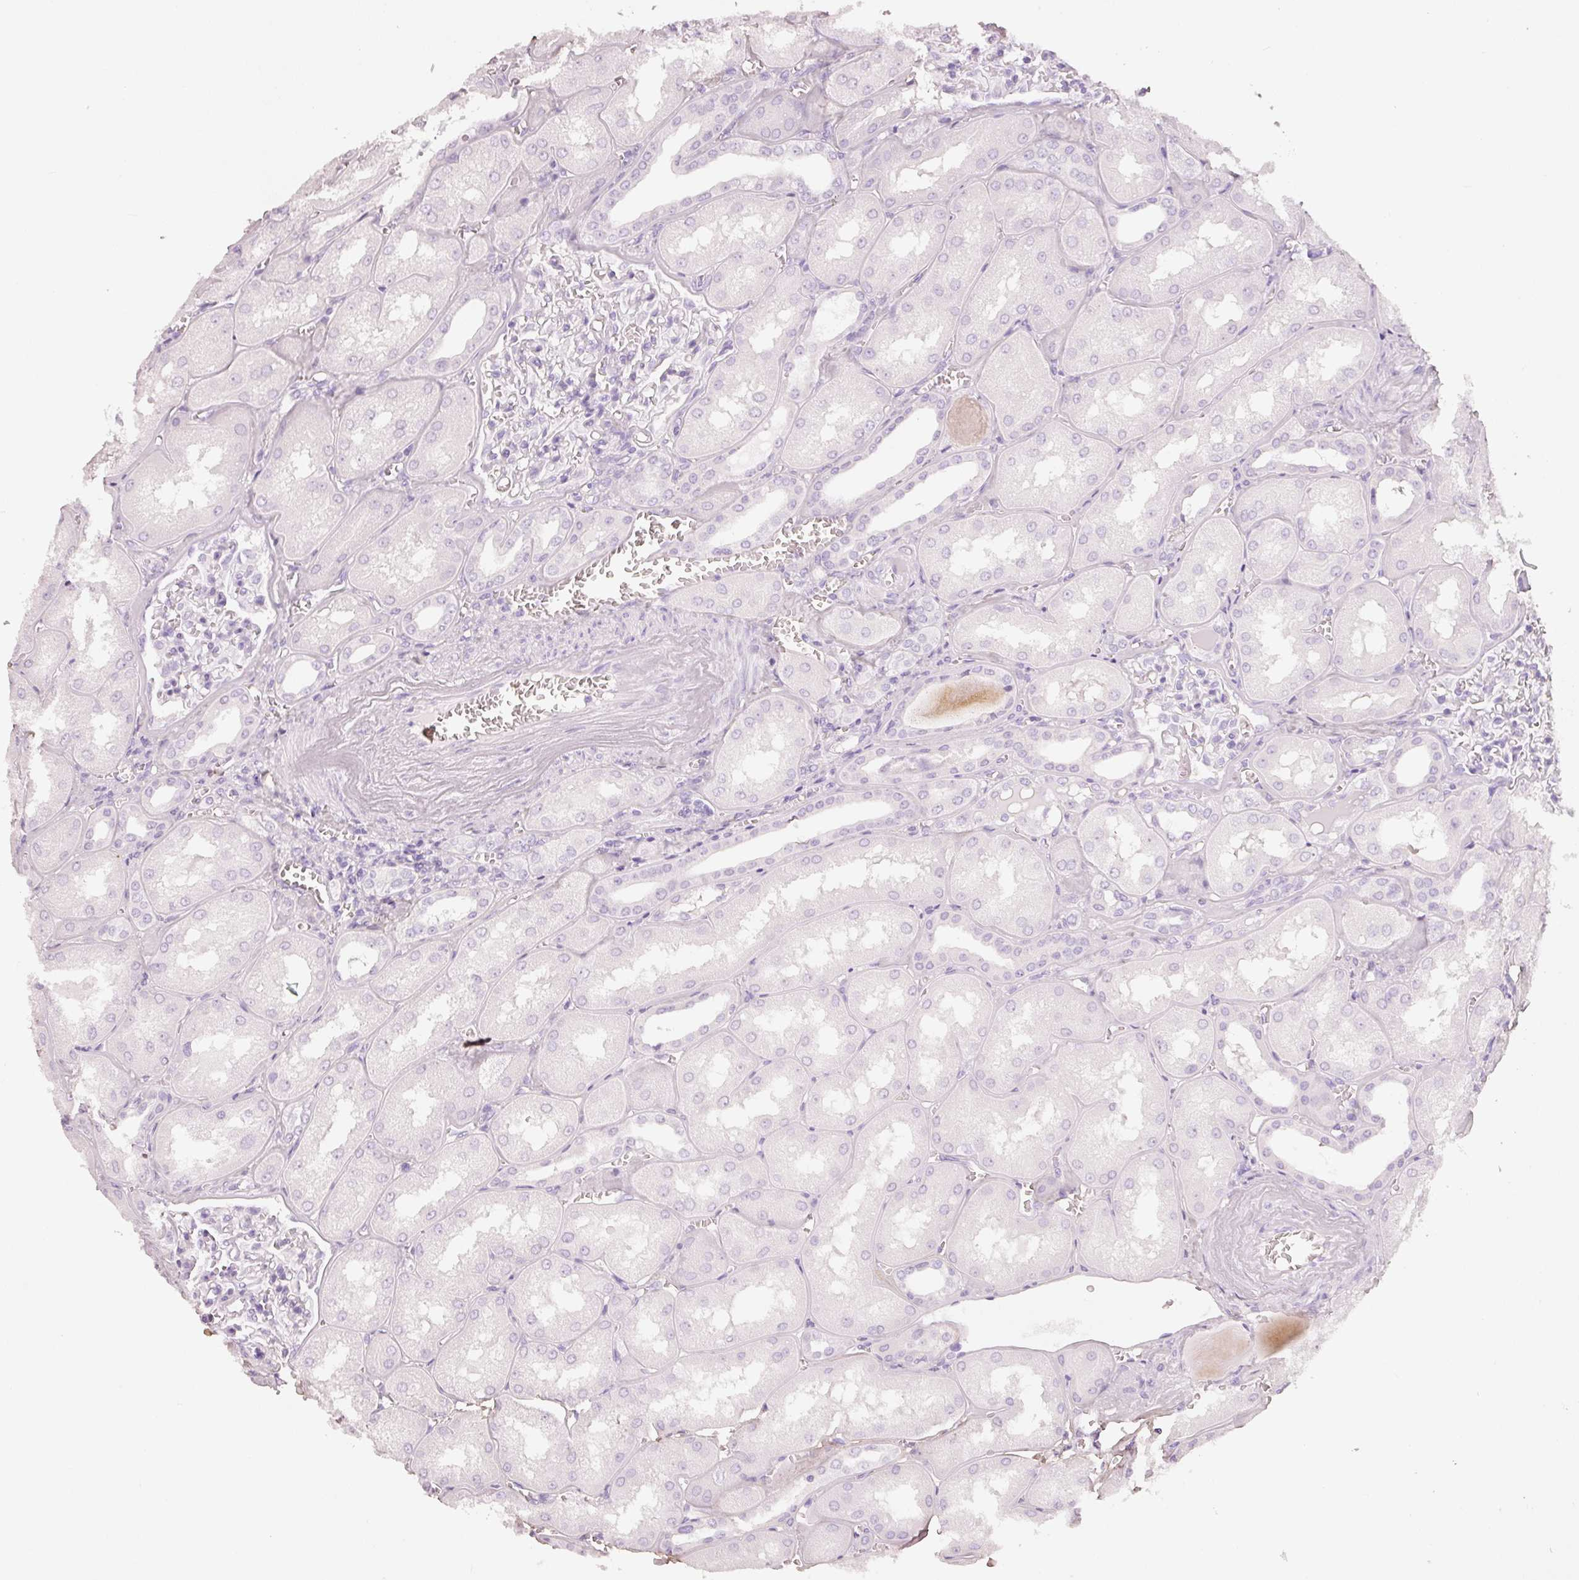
{"staining": {"intensity": "negative", "quantity": "none", "location": "none"}, "tissue": "kidney", "cell_type": "Cells in glomeruli", "image_type": "normal", "snomed": [{"axis": "morphology", "description": "Normal tissue, NOS"}, {"axis": "topography", "description": "Kidney"}], "caption": "This is an immunohistochemistry micrograph of normal human kidney. There is no staining in cells in glomeruli.", "gene": "PDXDC1", "patient": {"sex": "male", "age": 61}}